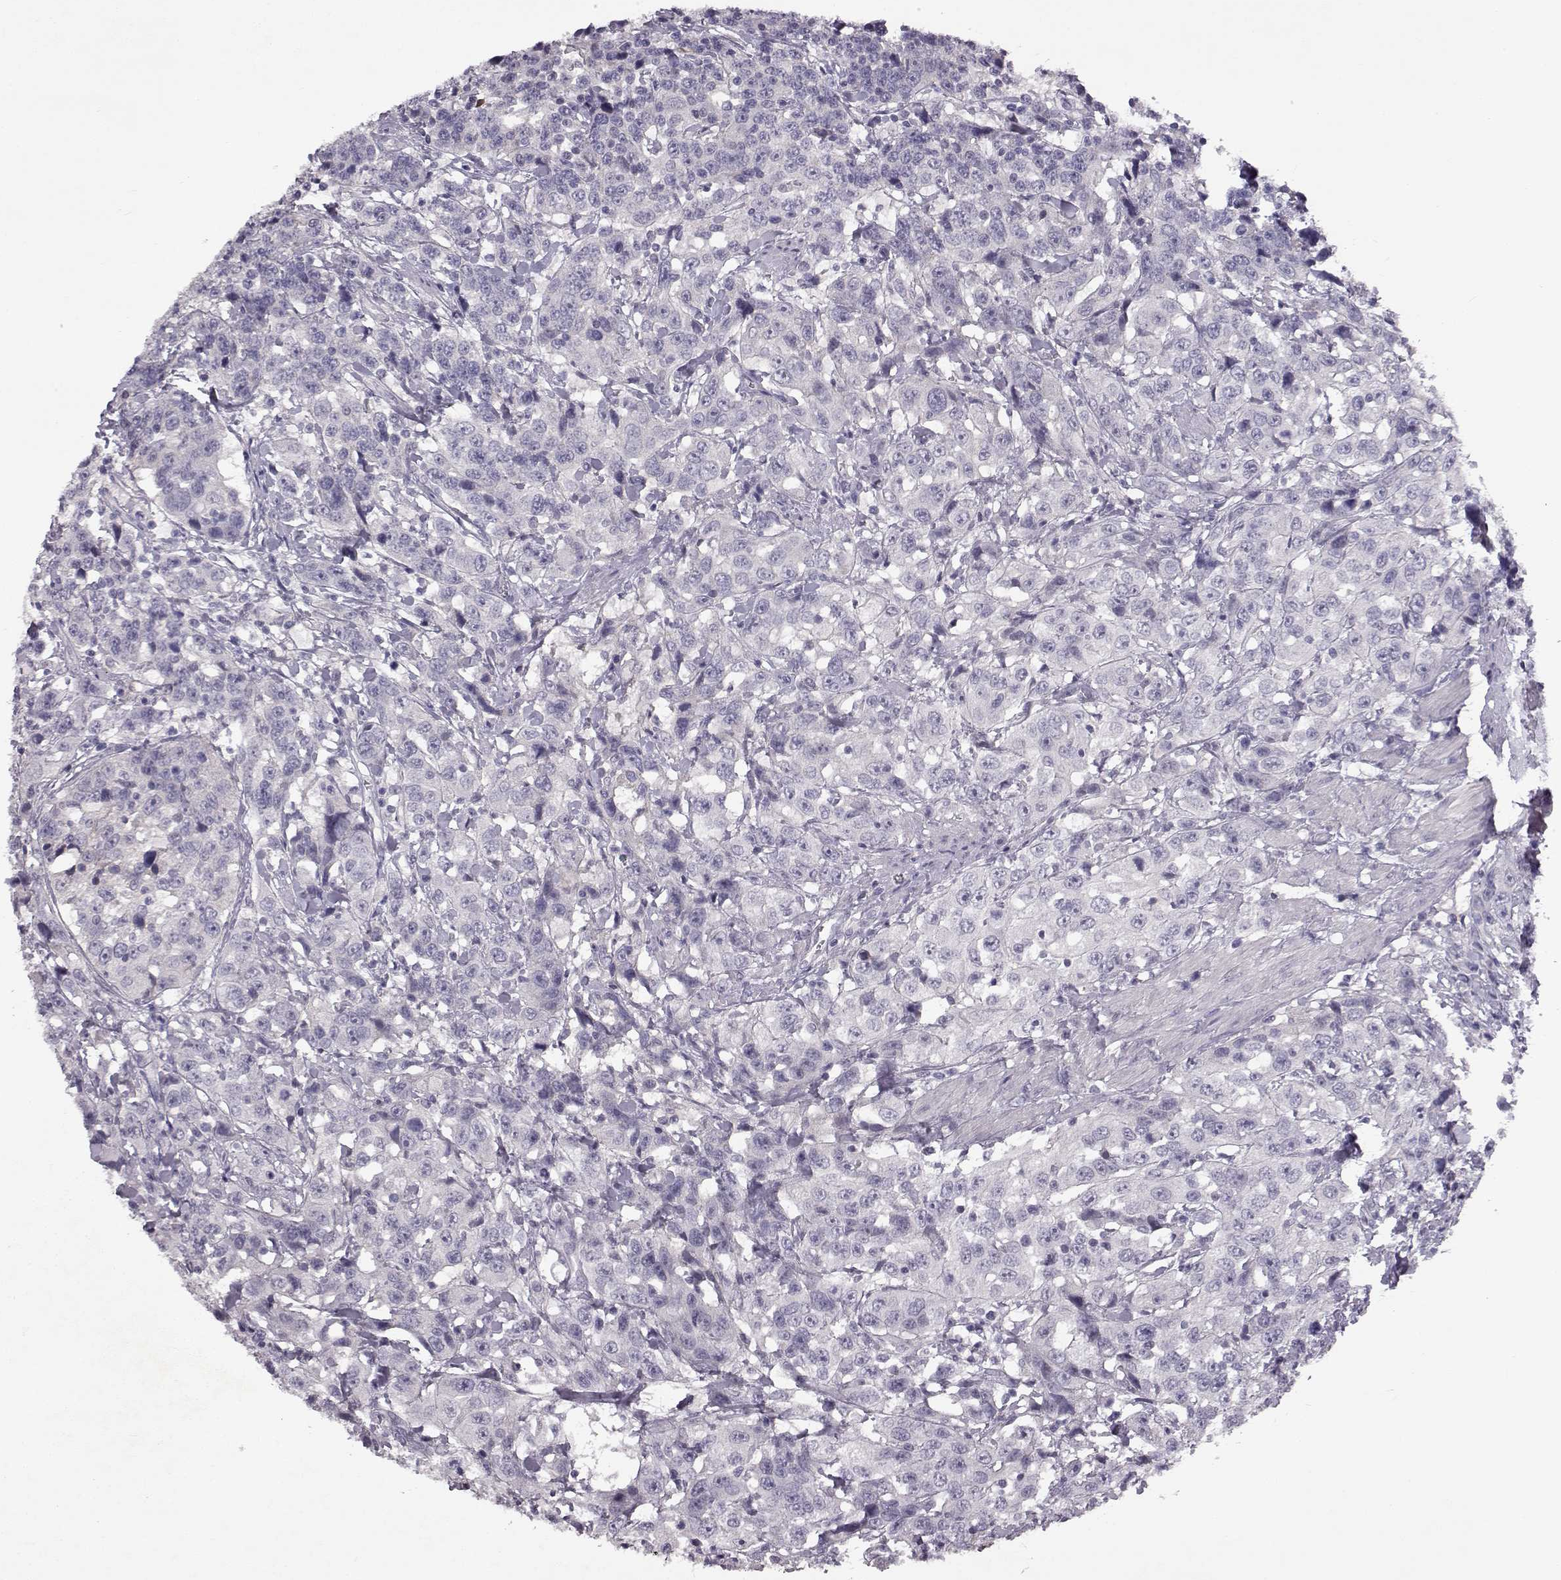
{"staining": {"intensity": "negative", "quantity": "none", "location": "none"}, "tissue": "urothelial cancer", "cell_type": "Tumor cells", "image_type": "cancer", "snomed": [{"axis": "morphology", "description": "Urothelial carcinoma, NOS"}, {"axis": "morphology", "description": "Urothelial carcinoma, High grade"}, {"axis": "topography", "description": "Urinary bladder"}], "caption": "Tumor cells show no significant staining in urothelial cancer.", "gene": "SPAG17", "patient": {"sex": "female", "age": 73}}